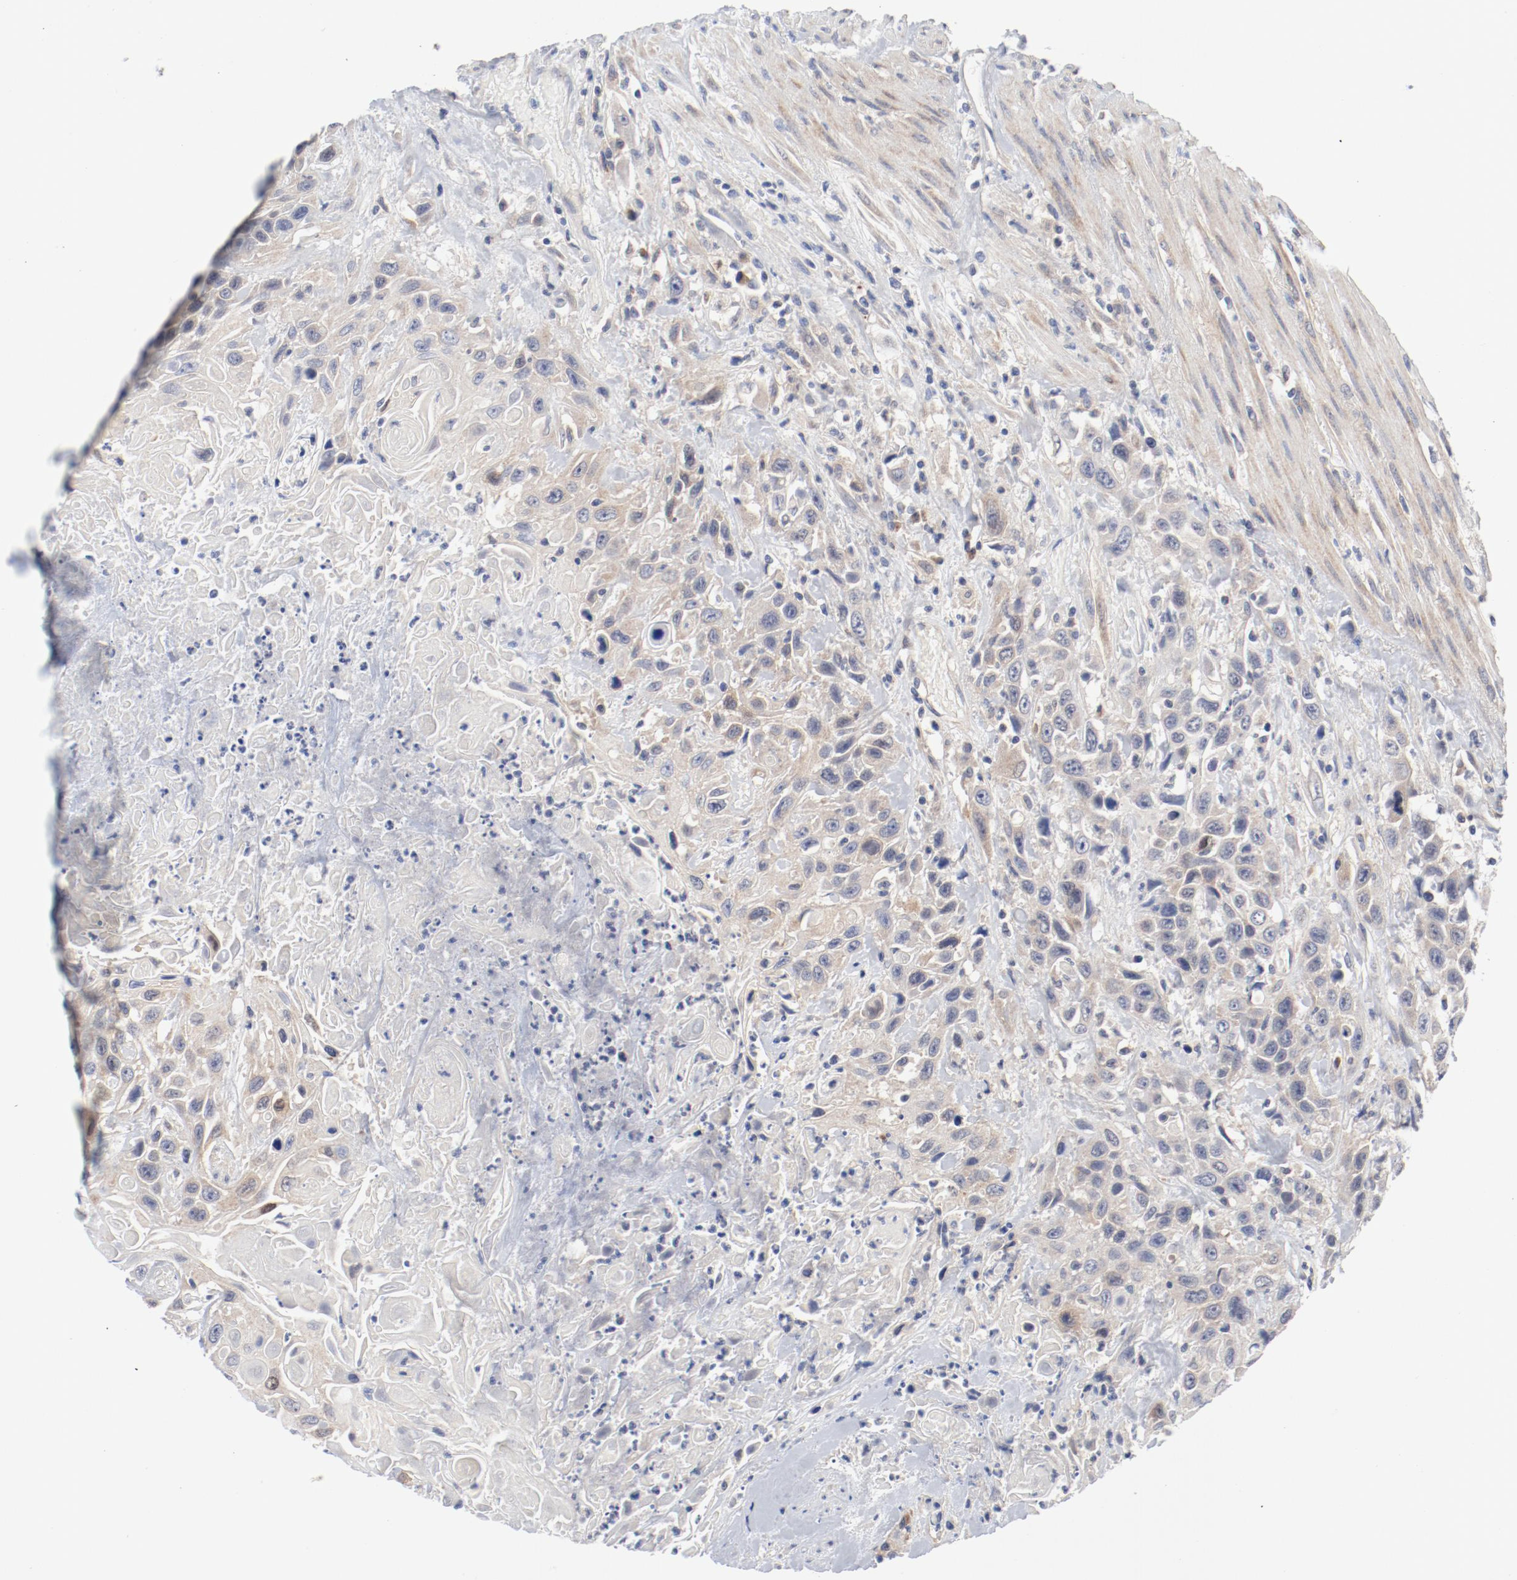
{"staining": {"intensity": "weak", "quantity": "25%-75%", "location": "cytoplasmic/membranous"}, "tissue": "urothelial cancer", "cell_type": "Tumor cells", "image_type": "cancer", "snomed": [{"axis": "morphology", "description": "Urothelial carcinoma, High grade"}, {"axis": "topography", "description": "Urinary bladder"}], "caption": "Immunohistochemistry staining of urothelial cancer, which exhibits low levels of weak cytoplasmic/membranous positivity in about 25%-75% of tumor cells indicating weak cytoplasmic/membranous protein staining. The staining was performed using DAB (3,3'-diaminobenzidine) (brown) for protein detection and nuclei were counterstained in hematoxylin (blue).", "gene": "BAD", "patient": {"sex": "female", "age": 84}}